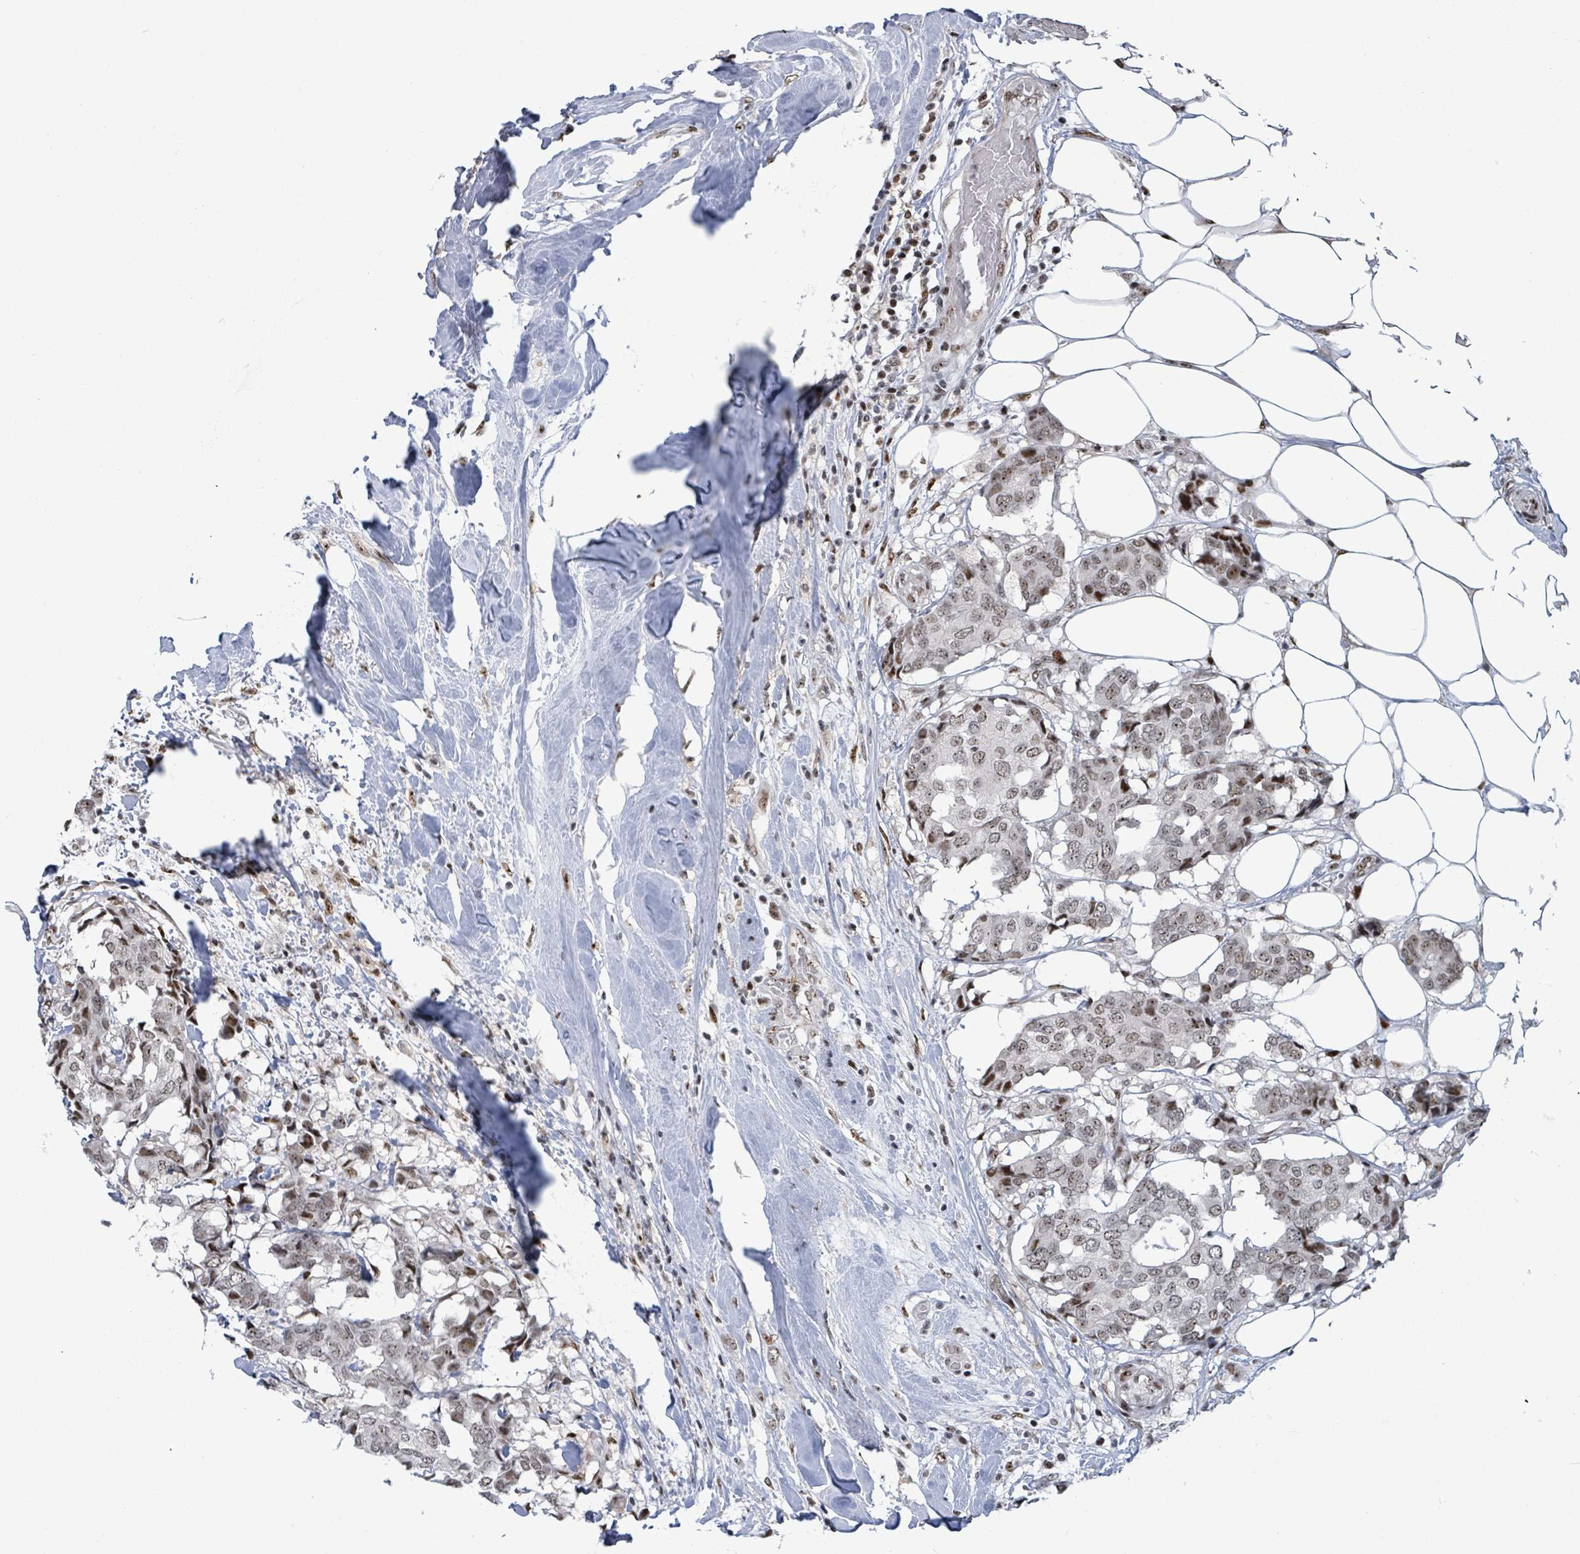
{"staining": {"intensity": "weak", "quantity": ">75%", "location": "nuclear"}, "tissue": "breast cancer", "cell_type": "Tumor cells", "image_type": "cancer", "snomed": [{"axis": "morphology", "description": "Duct carcinoma"}, {"axis": "topography", "description": "Breast"}], "caption": "About >75% of tumor cells in human breast intraductal carcinoma reveal weak nuclear protein expression as visualized by brown immunohistochemical staining.", "gene": "RRN3", "patient": {"sex": "female", "age": 75}}